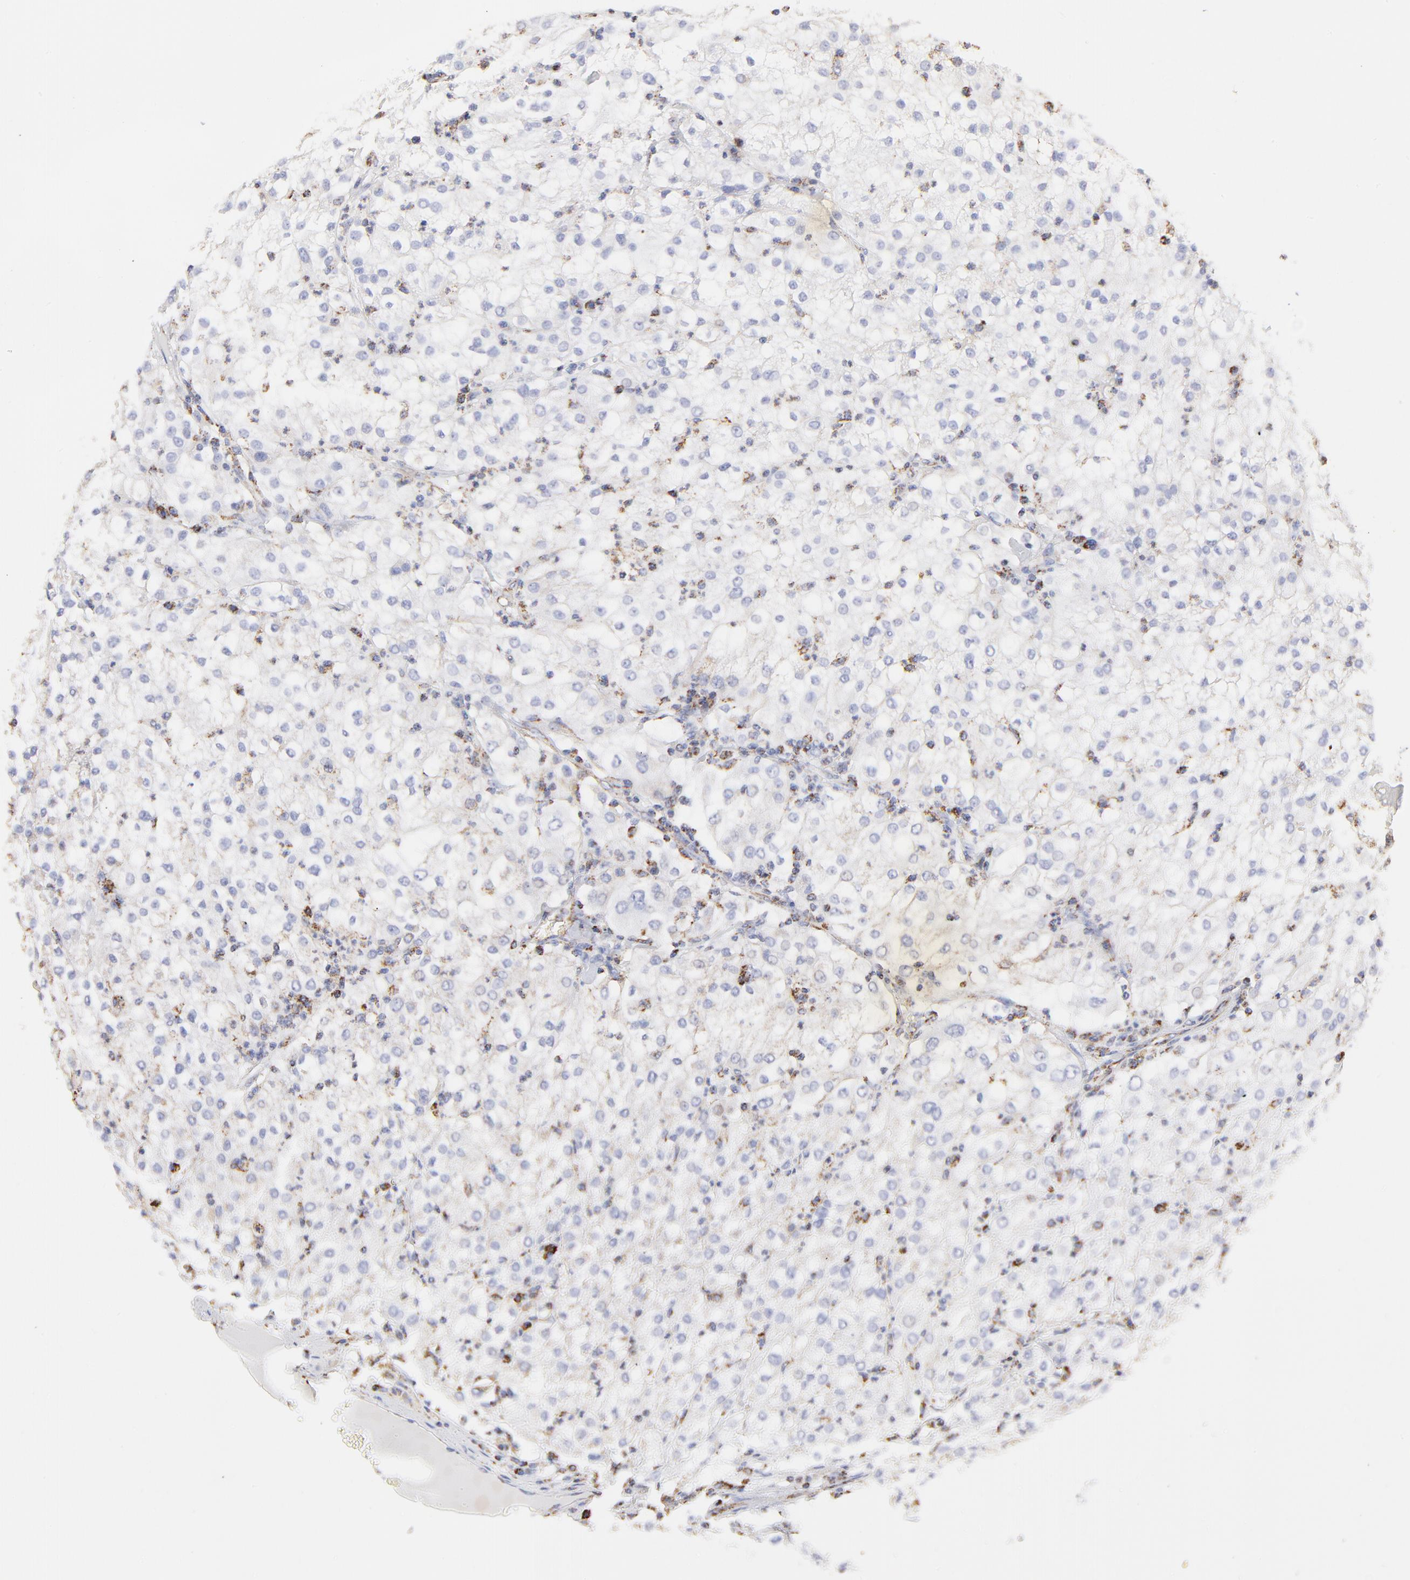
{"staining": {"intensity": "weak", "quantity": "<25%", "location": "cytoplasmic/membranous"}, "tissue": "renal cancer", "cell_type": "Tumor cells", "image_type": "cancer", "snomed": [{"axis": "morphology", "description": "Adenocarcinoma, NOS"}, {"axis": "topography", "description": "Kidney"}], "caption": "Adenocarcinoma (renal) stained for a protein using immunohistochemistry (IHC) reveals no staining tumor cells.", "gene": "COX4I1", "patient": {"sex": "male", "age": 59}}